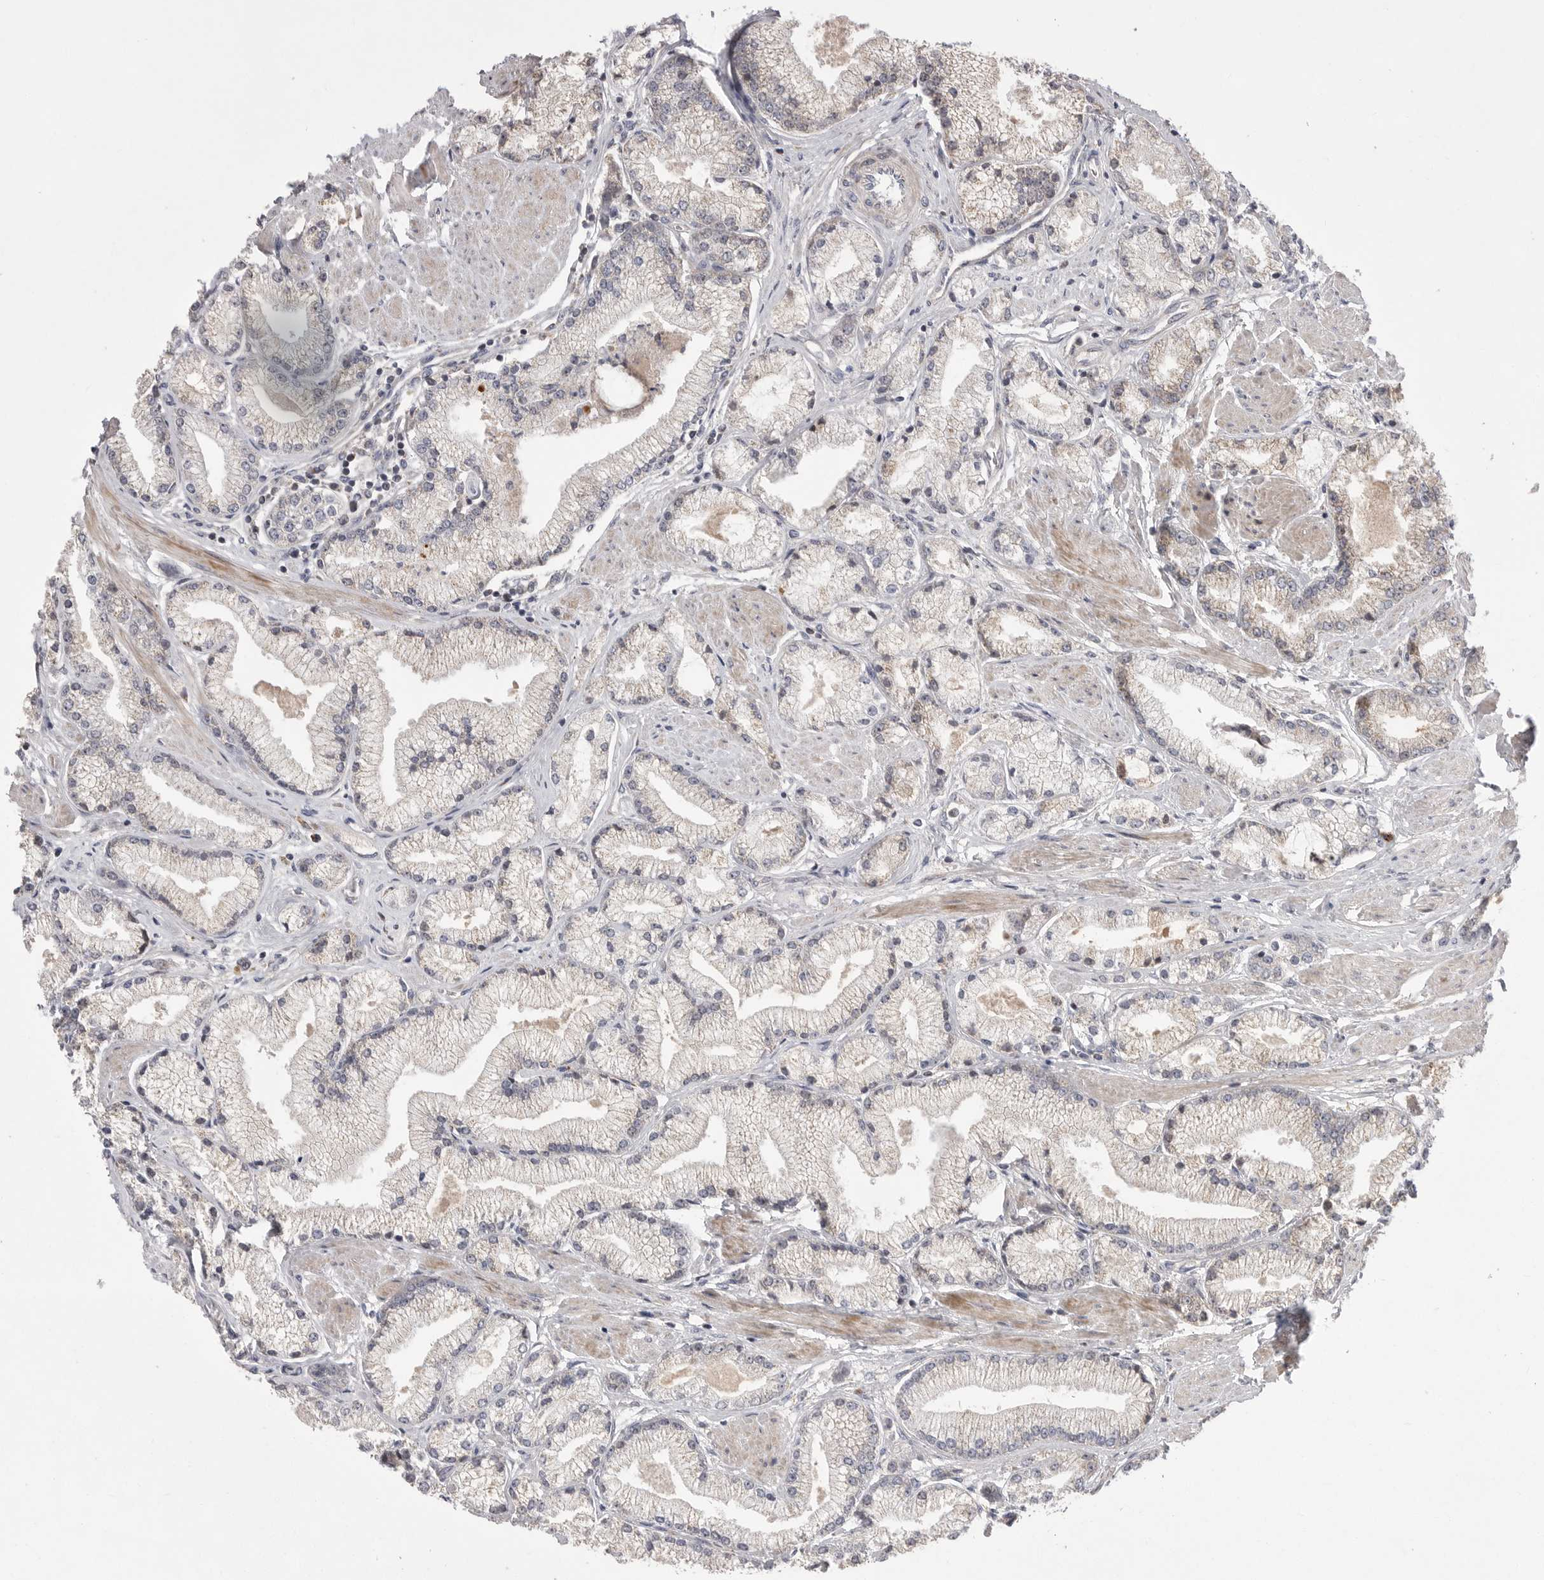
{"staining": {"intensity": "weak", "quantity": "<25%", "location": "cytoplasmic/membranous"}, "tissue": "prostate cancer", "cell_type": "Tumor cells", "image_type": "cancer", "snomed": [{"axis": "morphology", "description": "Adenocarcinoma, High grade"}, {"axis": "topography", "description": "Prostate"}], "caption": "Immunohistochemistry photomicrograph of neoplastic tissue: high-grade adenocarcinoma (prostate) stained with DAB (3,3'-diaminobenzidine) shows no significant protein positivity in tumor cells. The staining is performed using DAB (3,3'-diaminobenzidine) brown chromogen with nuclei counter-stained in using hematoxylin.", "gene": "KYAT3", "patient": {"sex": "male", "age": 50}}